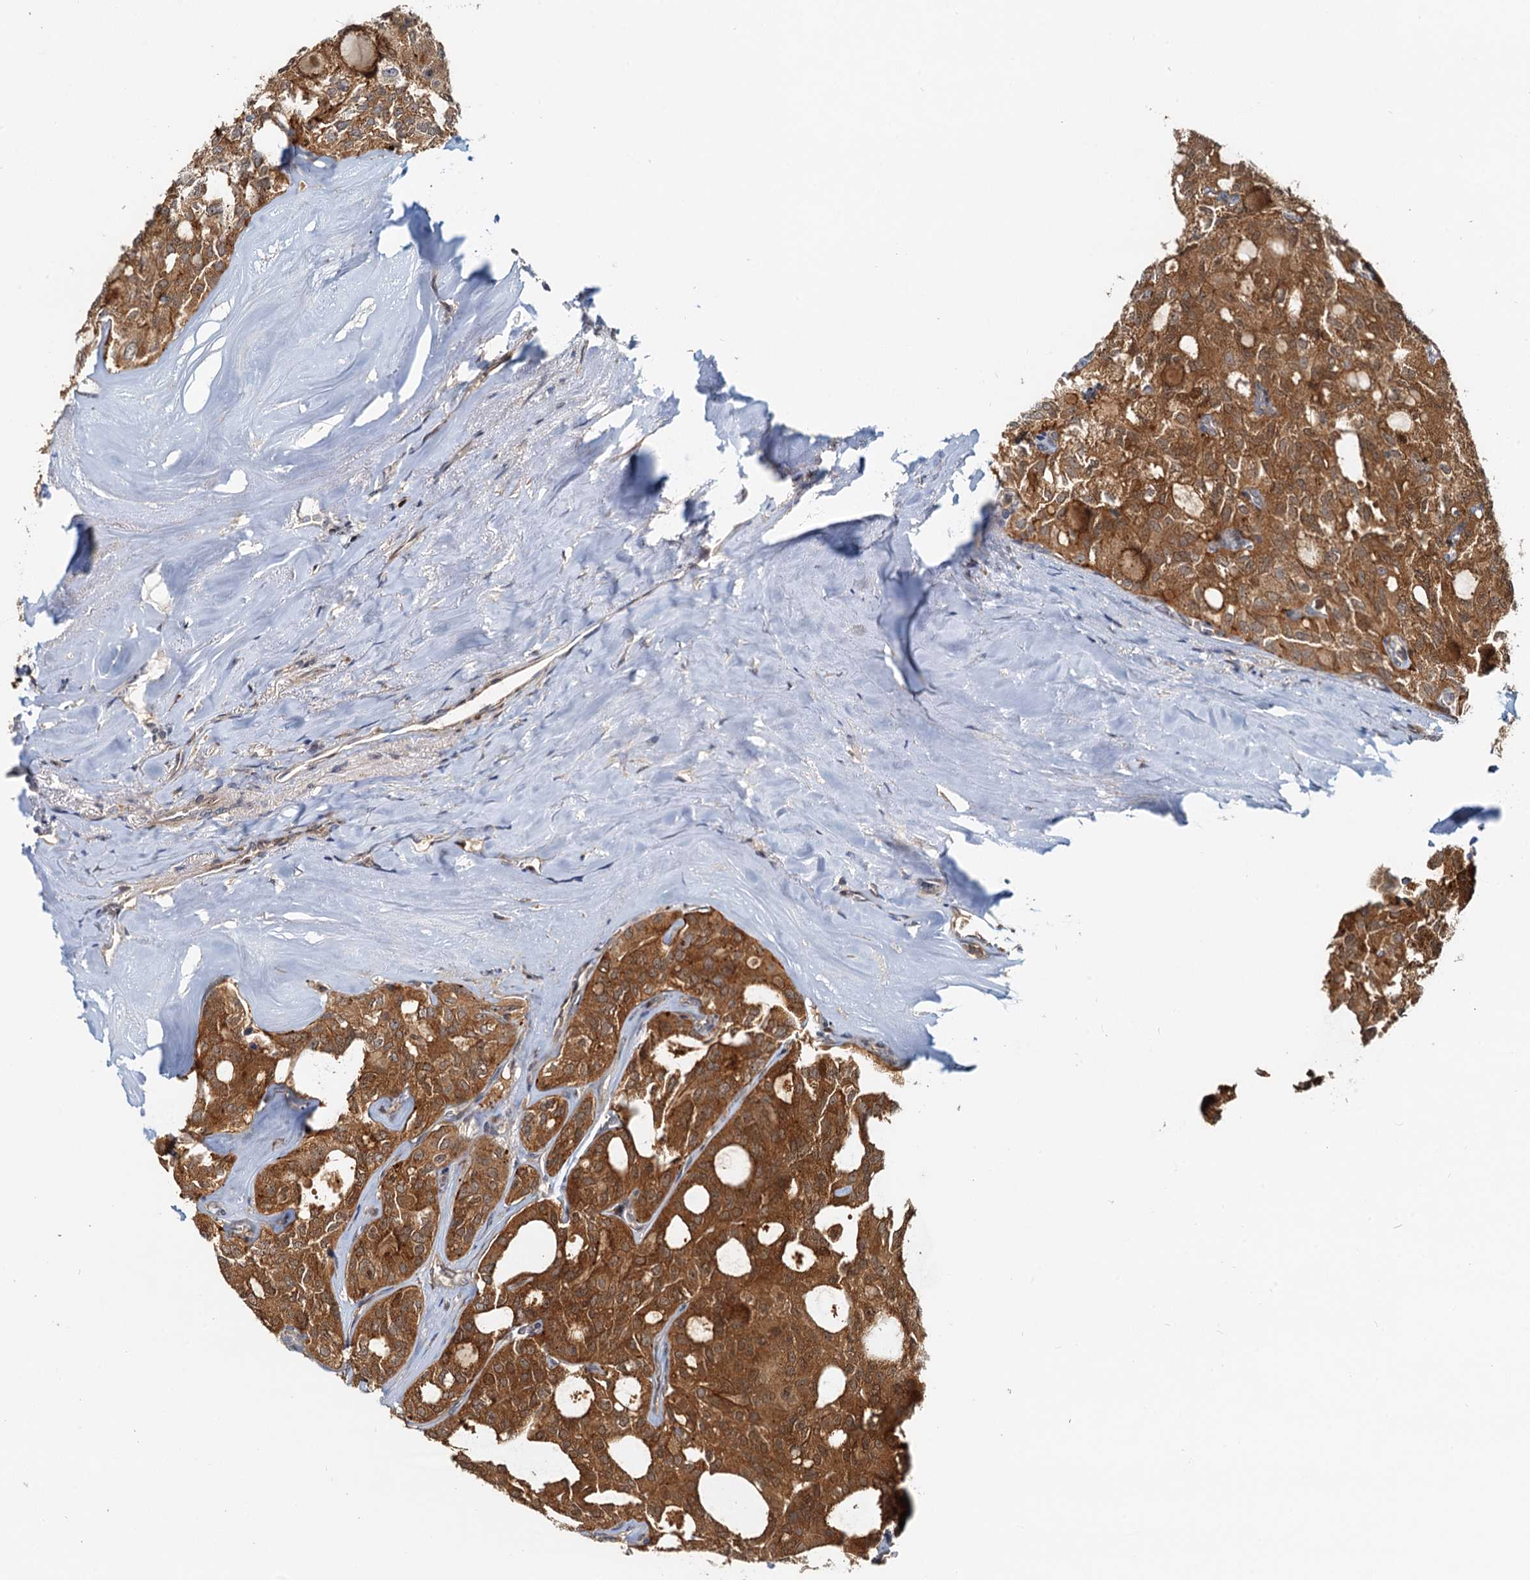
{"staining": {"intensity": "moderate", "quantity": ">75%", "location": "cytoplasmic/membranous"}, "tissue": "thyroid cancer", "cell_type": "Tumor cells", "image_type": "cancer", "snomed": [{"axis": "morphology", "description": "Follicular adenoma carcinoma, NOS"}, {"axis": "topography", "description": "Thyroid gland"}], "caption": "This is an image of immunohistochemistry staining of follicular adenoma carcinoma (thyroid), which shows moderate expression in the cytoplasmic/membranous of tumor cells.", "gene": "TOLLIP", "patient": {"sex": "male", "age": 75}}